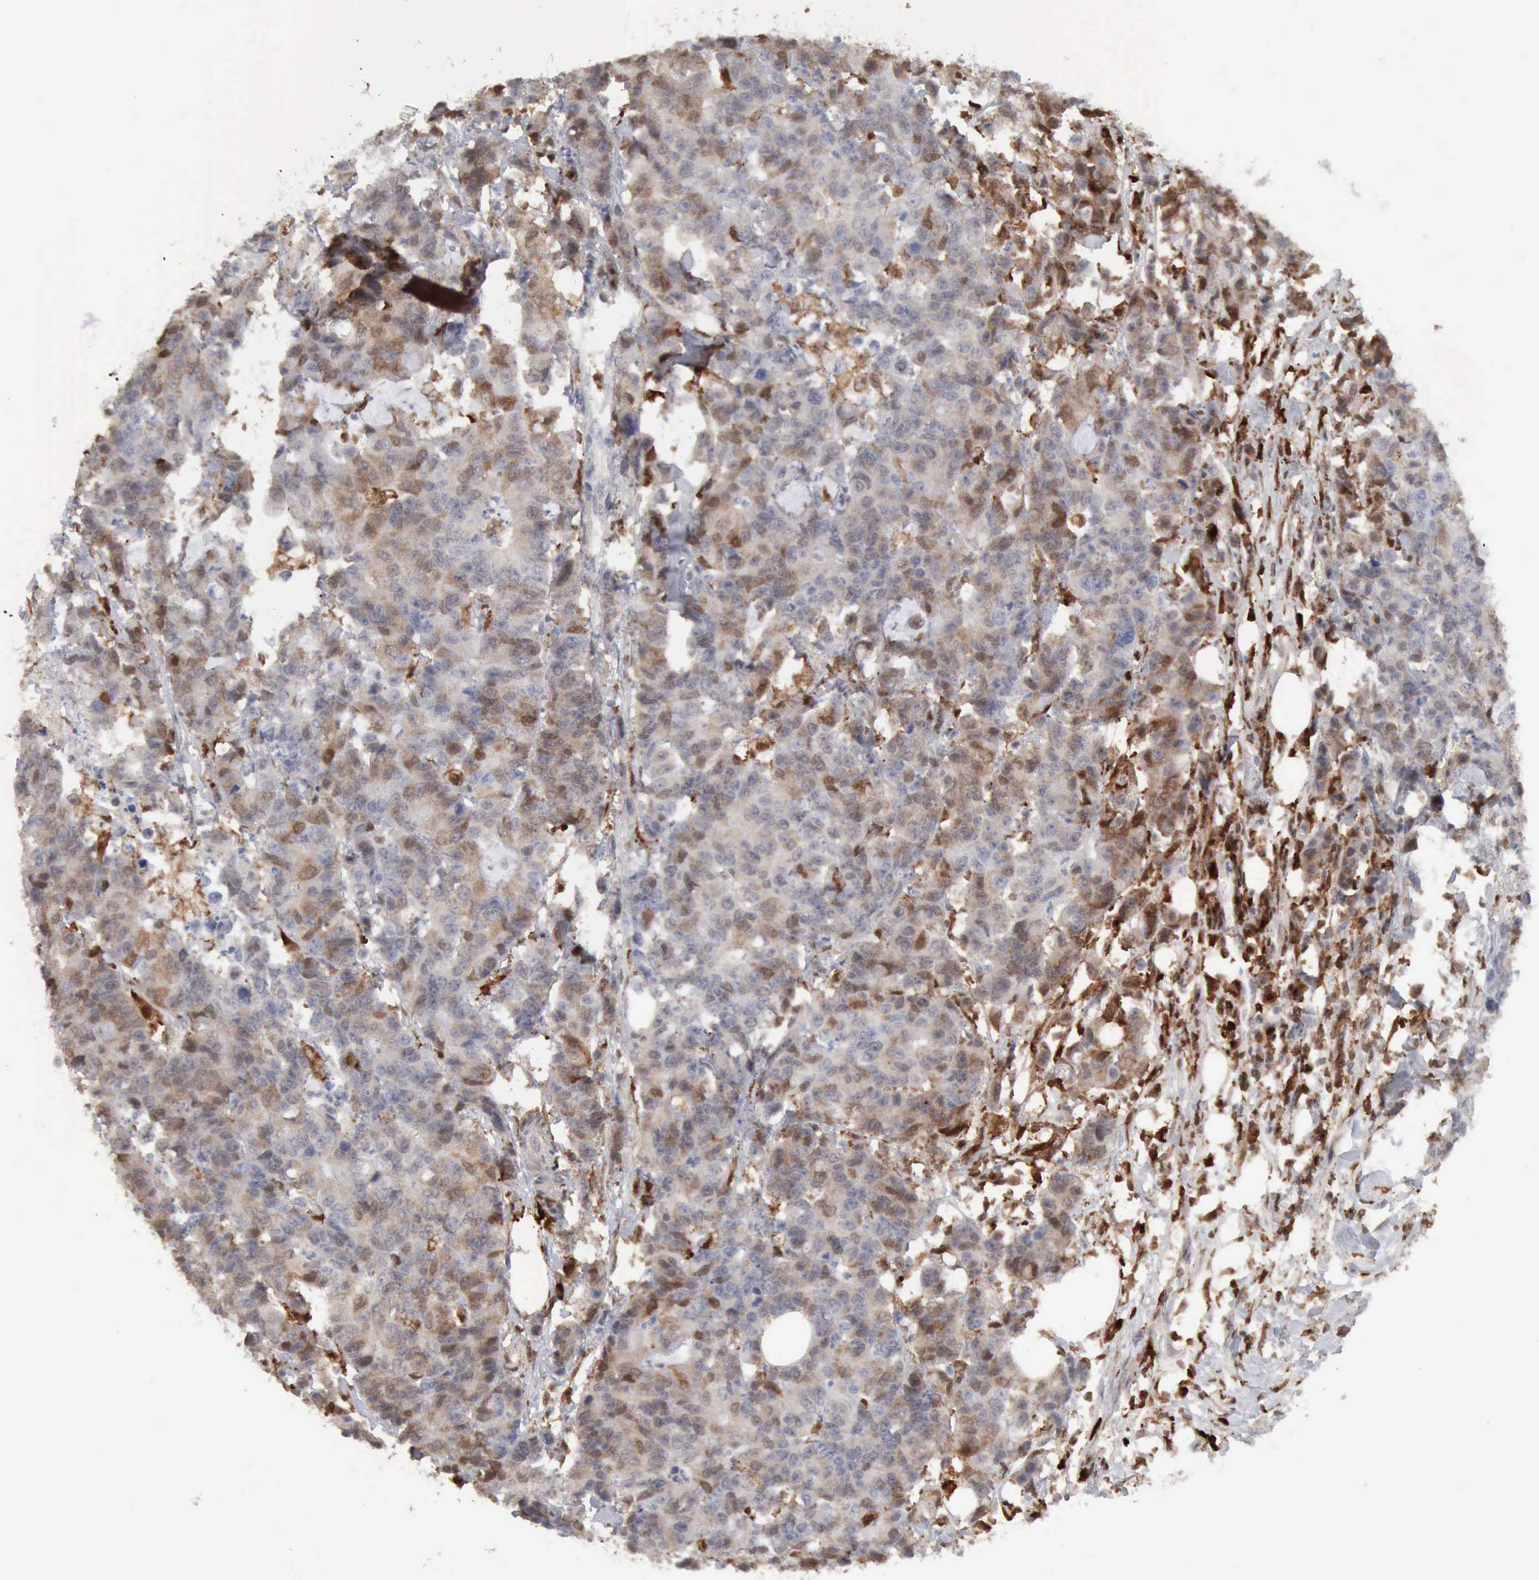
{"staining": {"intensity": "weak", "quantity": "<25%", "location": "cytoplasmic/membranous,nuclear"}, "tissue": "colorectal cancer", "cell_type": "Tumor cells", "image_type": "cancer", "snomed": [{"axis": "morphology", "description": "Adenocarcinoma, NOS"}, {"axis": "topography", "description": "Colon"}], "caption": "Immunohistochemistry of colorectal cancer (adenocarcinoma) reveals no staining in tumor cells. (Brightfield microscopy of DAB (3,3'-diaminobenzidine) IHC at high magnification).", "gene": "STAT1", "patient": {"sex": "female", "age": 86}}